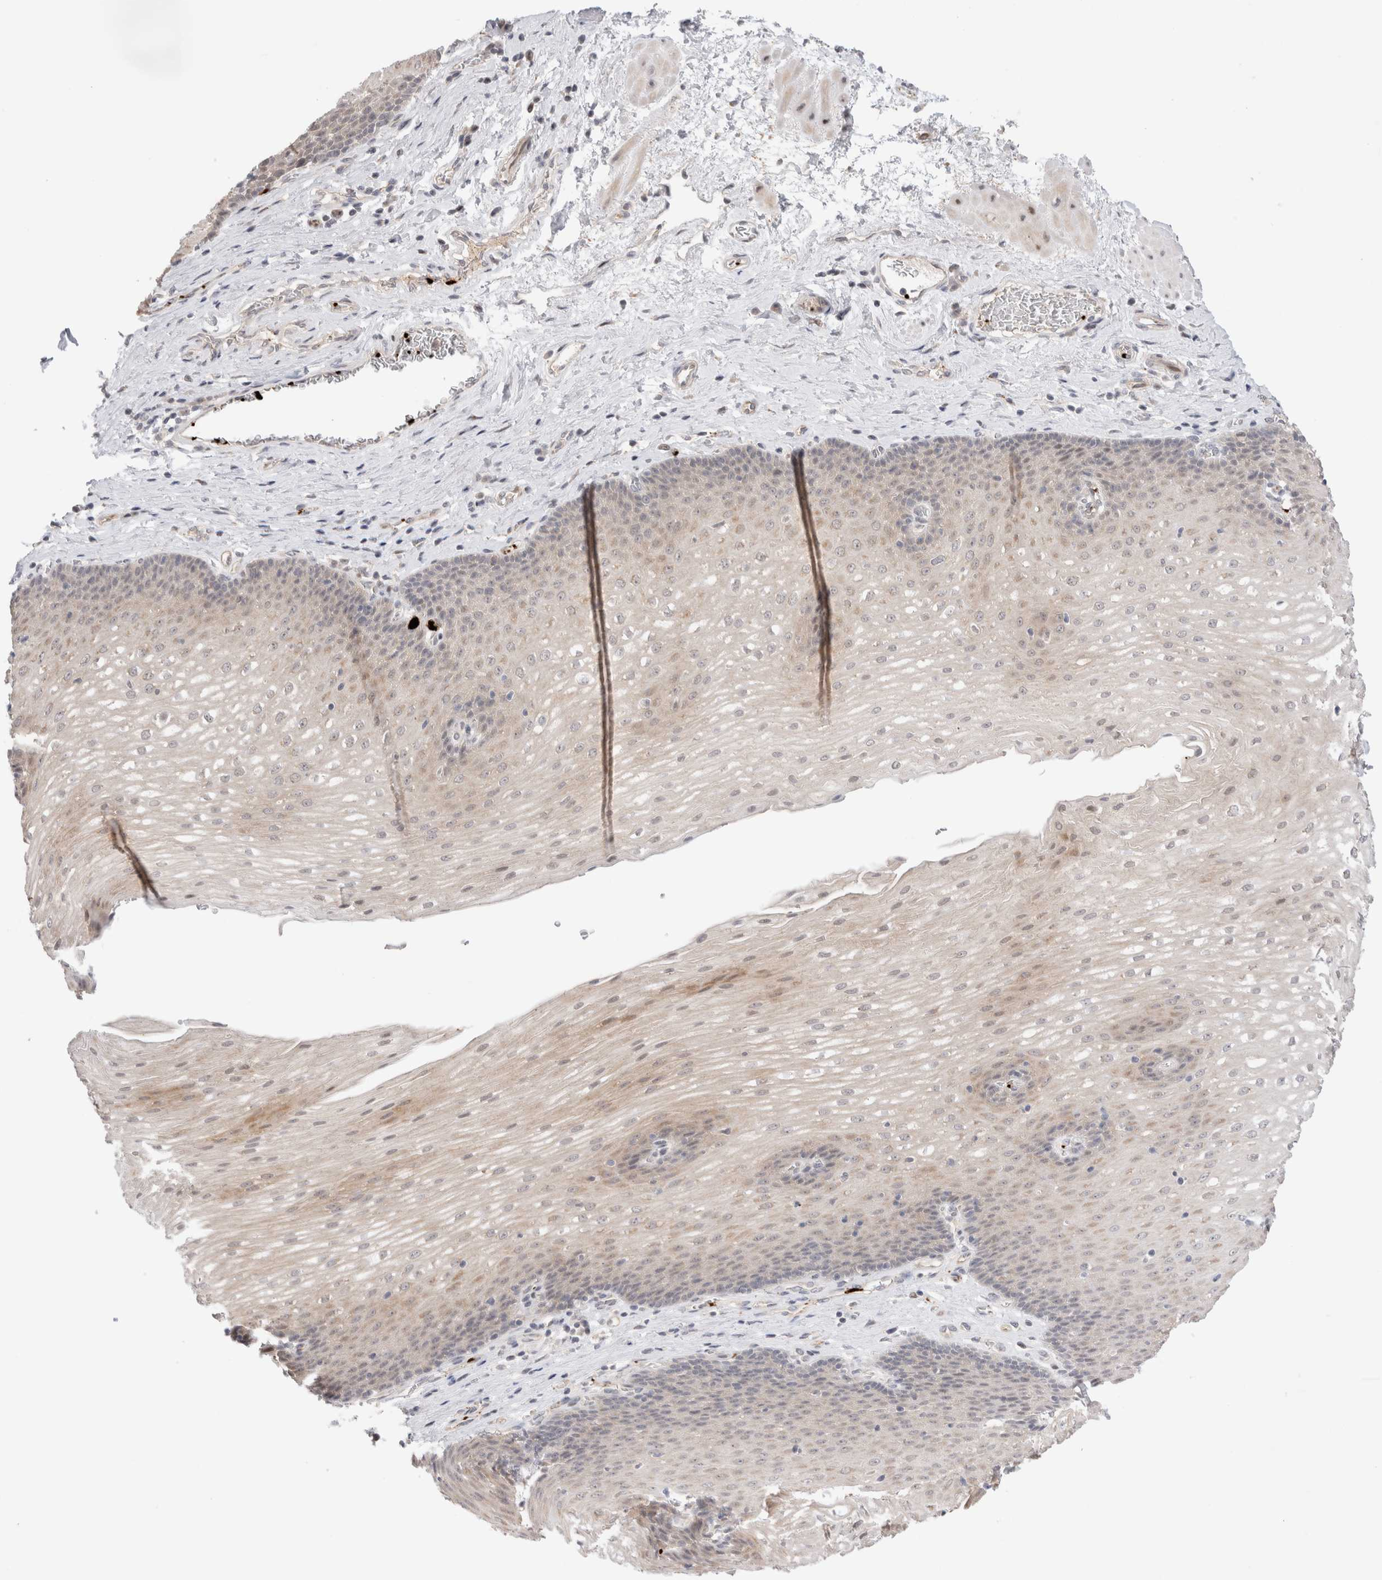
{"staining": {"intensity": "moderate", "quantity": "<25%", "location": "cytoplasmic/membranous,nuclear"}, "tissue": "esophagus", "cell_type": "Squamous epithelial cells", "image_type": "normal", "snomed": [{"axis": "morphology", "description": "Normal tissue, NOS"}, {"axis": "topography", "description": "Esophagus"}], "caption": "The photomicrograph exhibits a brown stain indicating the presence of a protein in the cytoplasmic/membranous,nuclear of squamous epithelial cells in esophagus. The staining was performed using DAB (3,3'-diaminobenzidine) to visualize the protein expression in brown, while the nuclei were stained in blue with hematoxylin (Magnification: 20x).", "gene": "VPS28", "patient": {"sex": "male", "age": 48}}